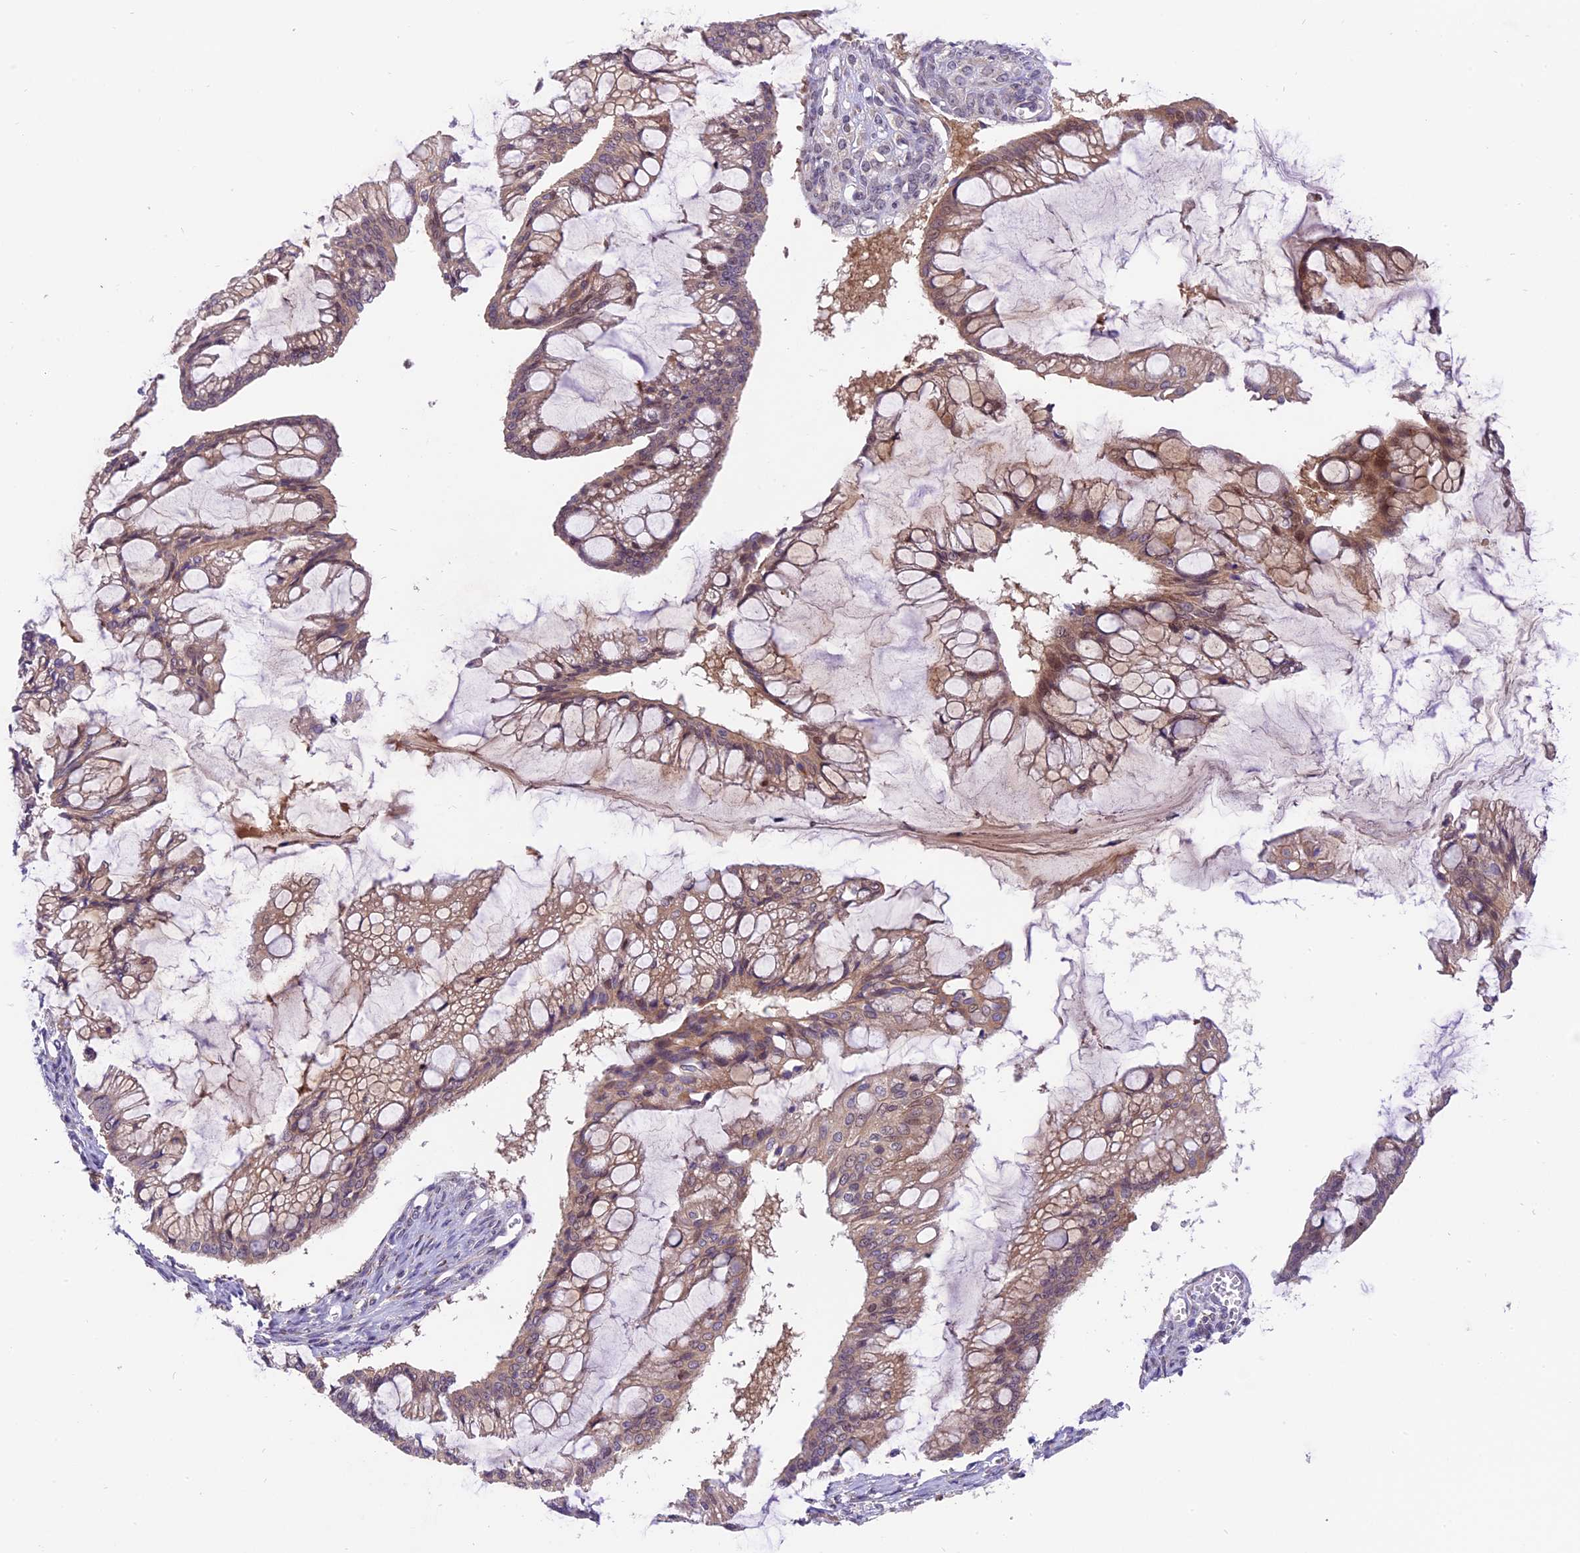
{"staining": {"intensity": "weak", "quantity": ">75%", "location": "cytoplasmic/membranous"}, "tissue": "ovarian cancer", "cell_type": "Tumor cells", "image_type": "cancer", "snomed": [{"axis": "morphology", "description": "Cystadenocarcinoma, mucinous, NOS"}, {"axis": "topography", "description": "Ovary"}], "caption": "A brown stain shows weak cytoplasmic/membranous positivity of a protein in ovarian mucinous cystadenocarcinoma tumor cells. The protein of interest is stained brown, and the nuclei are stained in blue (DAB (3,3'-diaminobenzidine) IHC with brightfield microscopy, high magnification).", "gene": "SPRED1", "patient": {"sex": "female", "age": 73}}